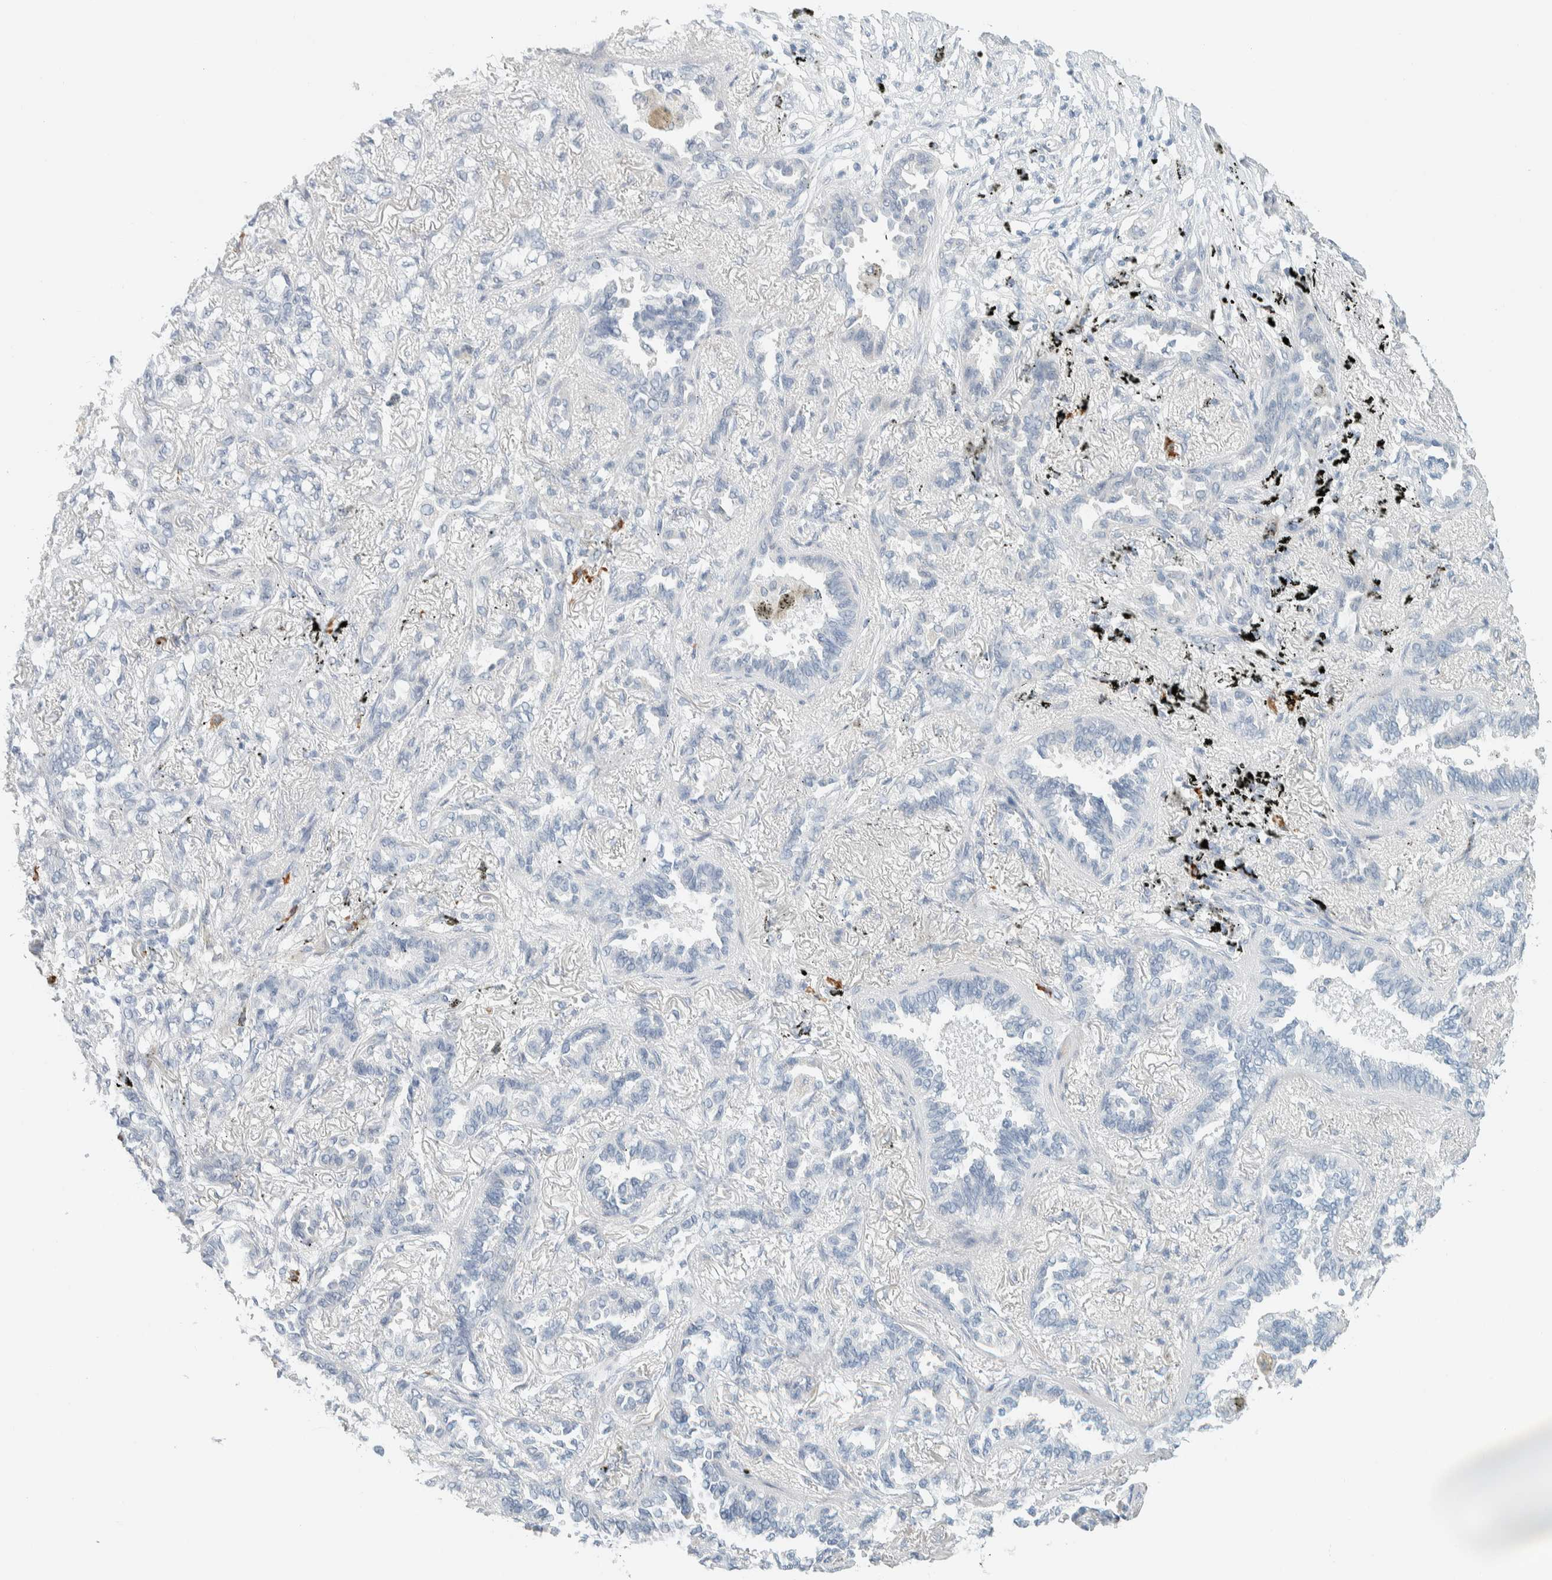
{"staining": {"intensity": "negative", "quantity": "none", "location": "none"}, "tissue": "lung cancer", "cell_type": "Tumor cells", "image_type": "cancer", "snomed": [{"axis": "morphology", "description": "Adenocarcinoma, NOS"}, {"axis": "topography", "description": "Lung"}], "caption": "Immunohistochemical staining of human lung cancer exhibits no significant positivity in tumor cells.", "gene": "ARHGAP27", "patient": {"sex": "male", "age": 59}}